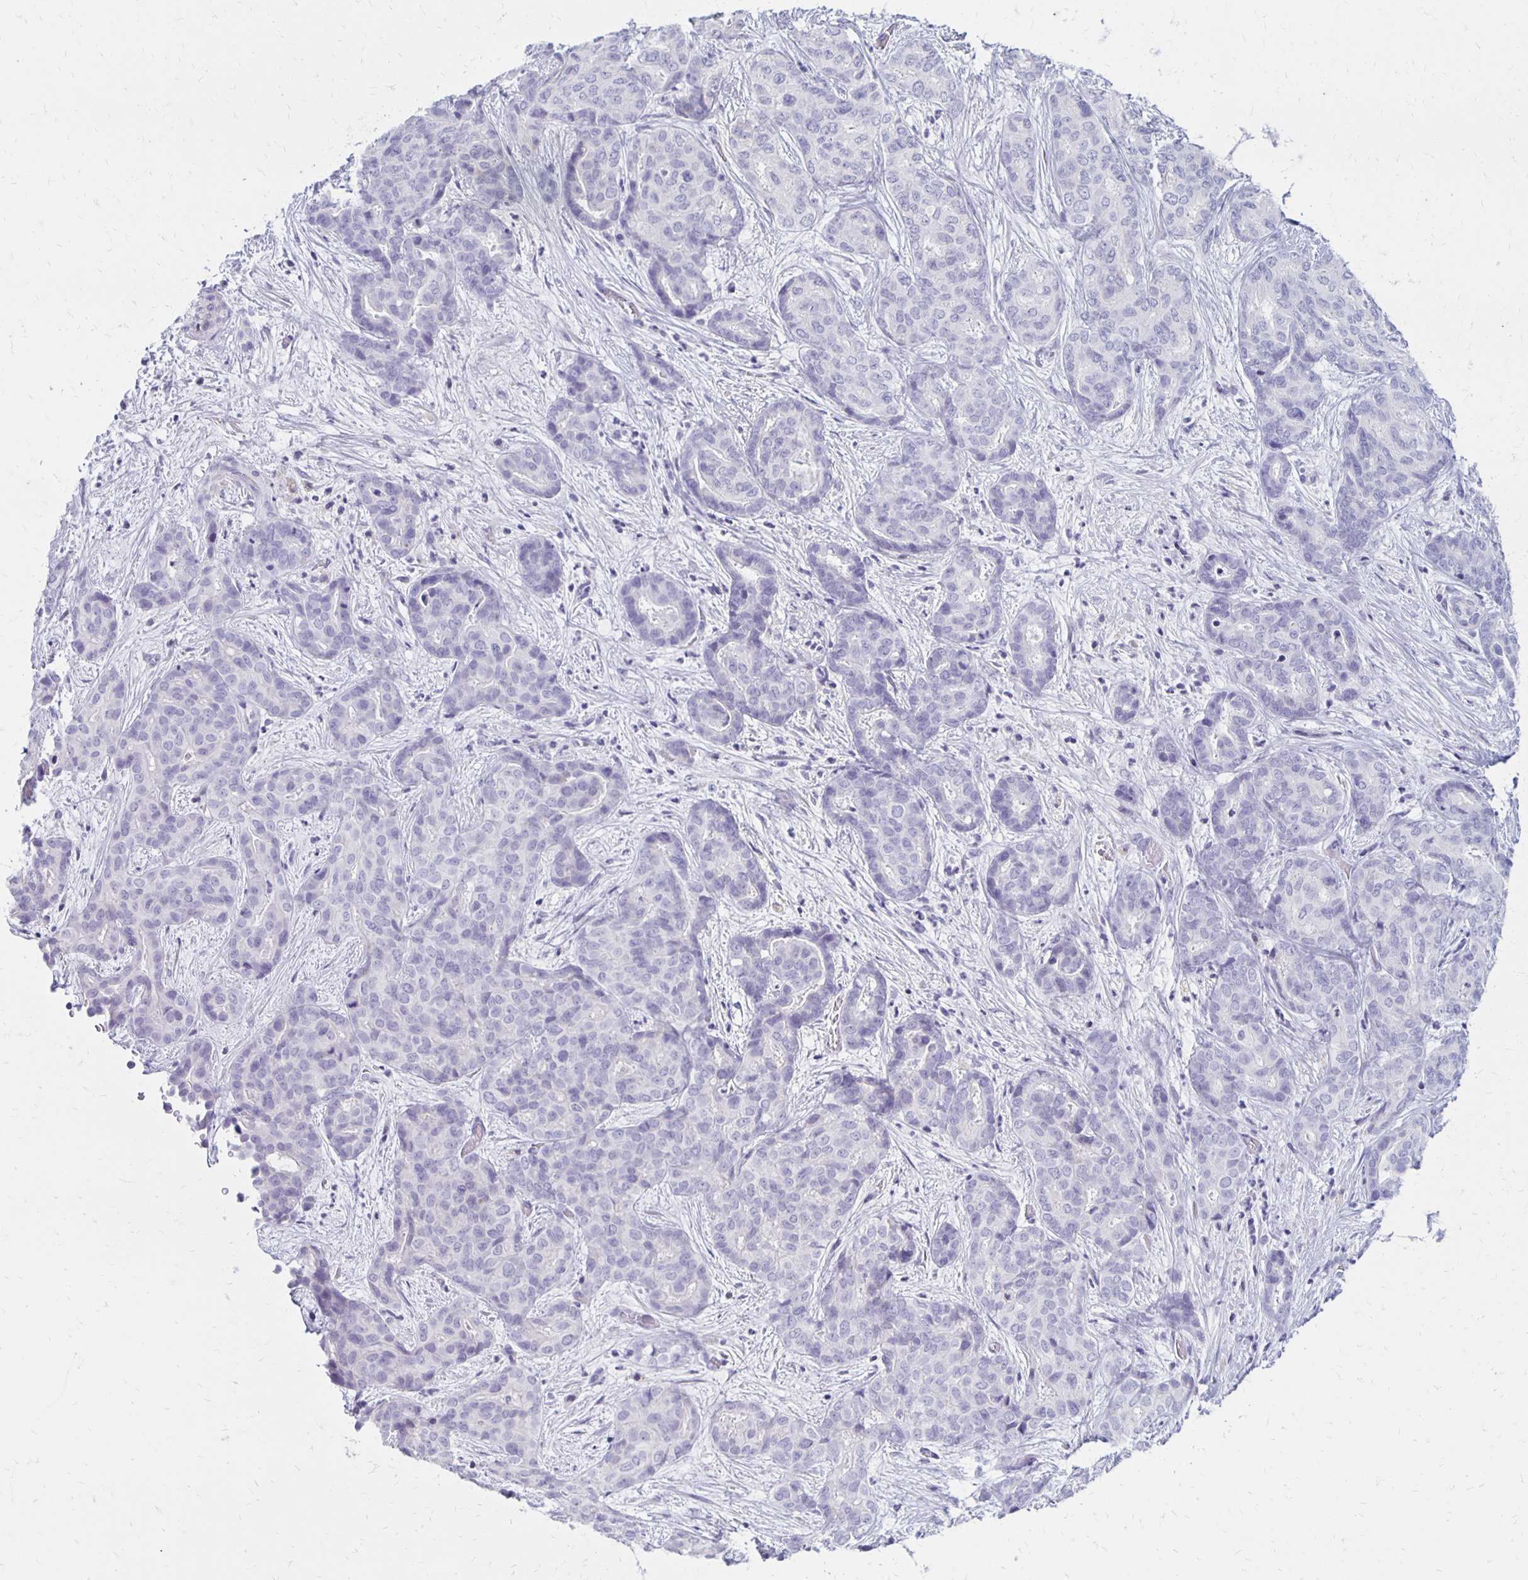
{"staining": {"intensity": "negative", "quantity": "none", "location": "none"}, "tissue": "liver cancer", "cell_type": "Tumor cells", "image_type": "cancer", "snomed": [{"axis": "morphology", "description": "Cholangiocarcinoma"}, {"axis": "topography", "description": "Liver"}], "caption": "High magnification brightfield microscopy of cholangiocarcinoma (liver) stained with DAB (brown) and counterstained with hematoxylin (blue): tumor cells show no significant staining.", "gene": "RYR1", "patient": {"sex": "female", "age": 64}}